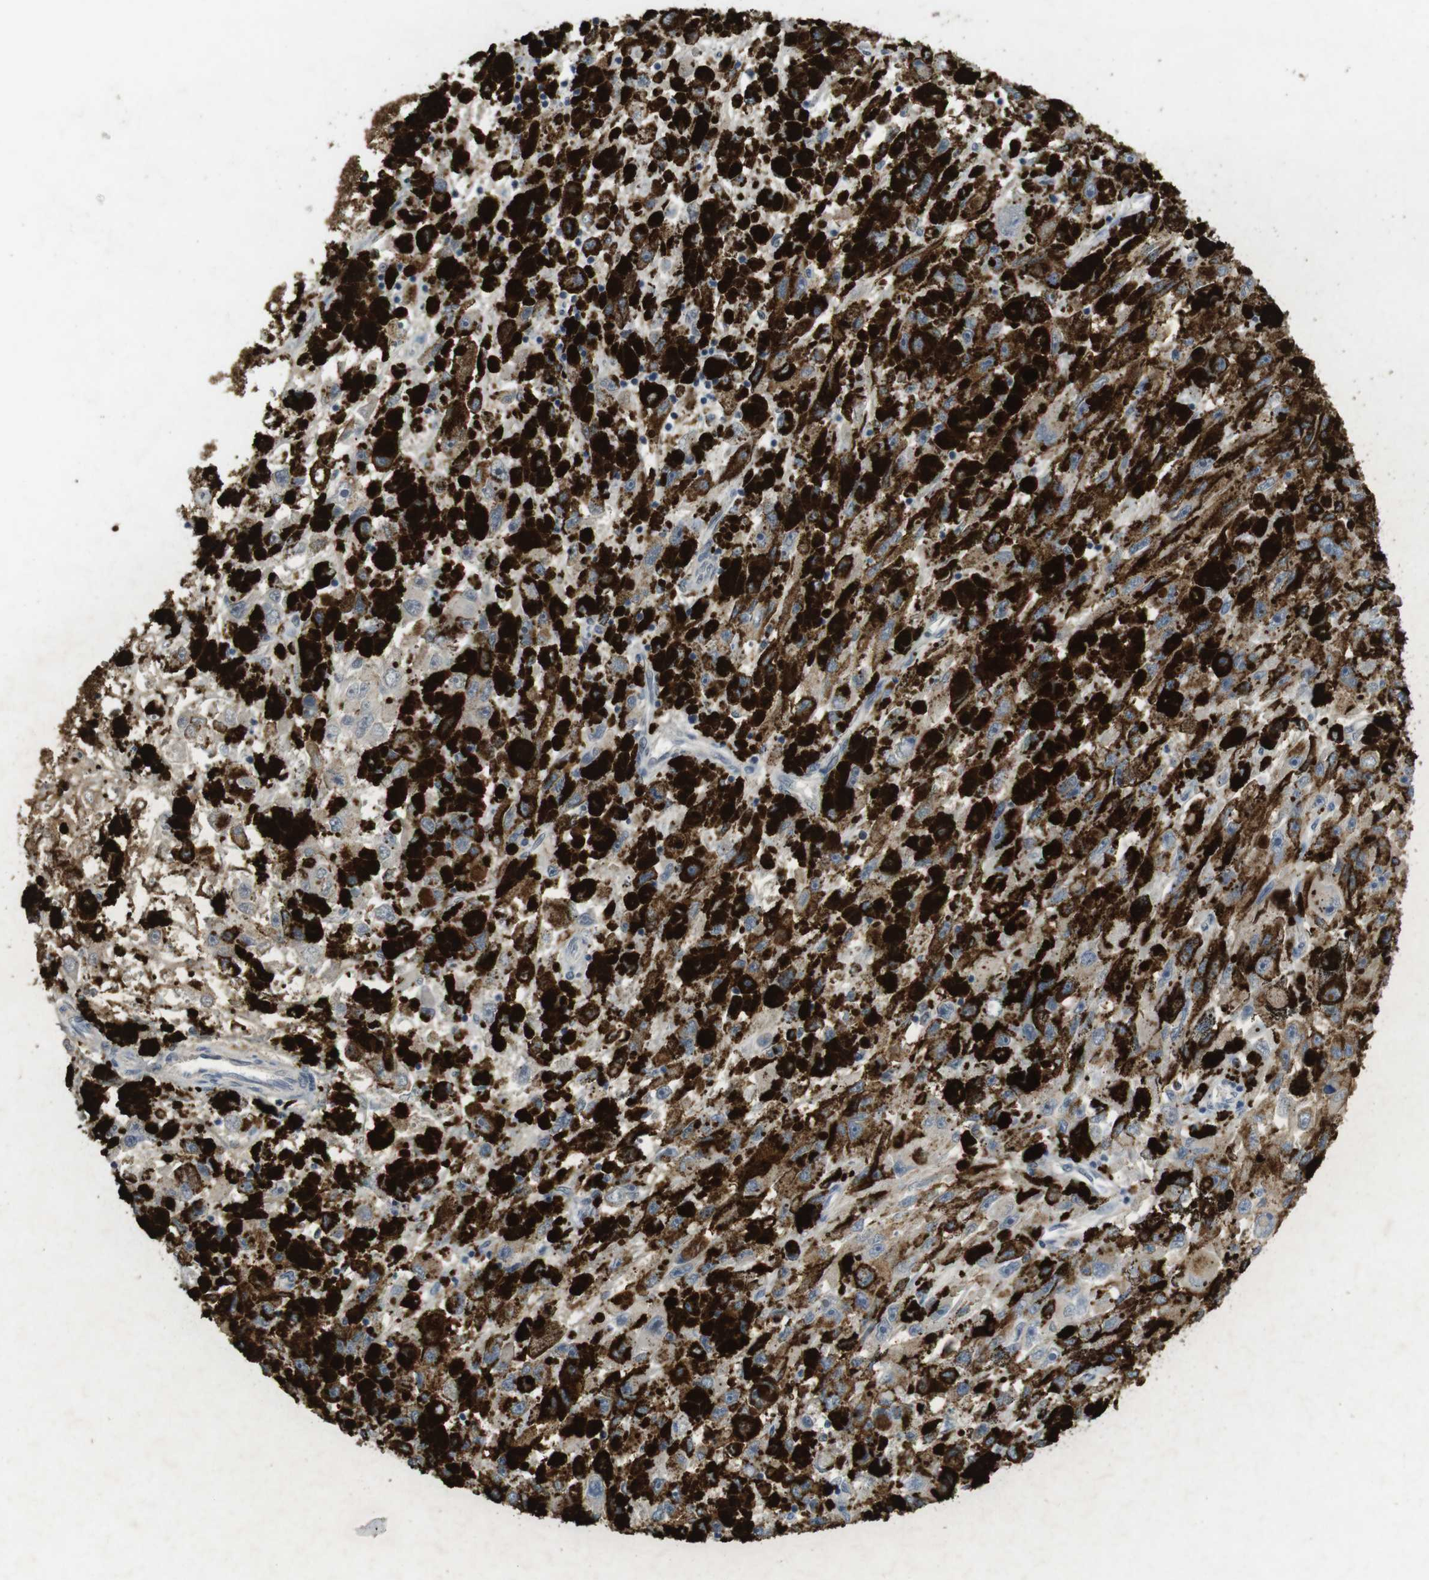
{"staining": {"intensity": "moderate", "quantity": "25%-75%", "location": "cytoplasmic/membranous"}, "tissue": "melanoma", "cell_type": "Tumor cells", "image_type": "cancer", "snomed": [{"axis": "morphology", "description": "Malignant melanoma, NOS"}, {"axis": "topography", "description": "Skin"}], "caption": "Immunohistochemical staining of melanoma exhibits medium levels of moderate cytoplasmic/membranous positivity in about 25%-75% of tumor cells.", "gene": "YIPF3", "patient": {"sex": "female", "age": 104}}